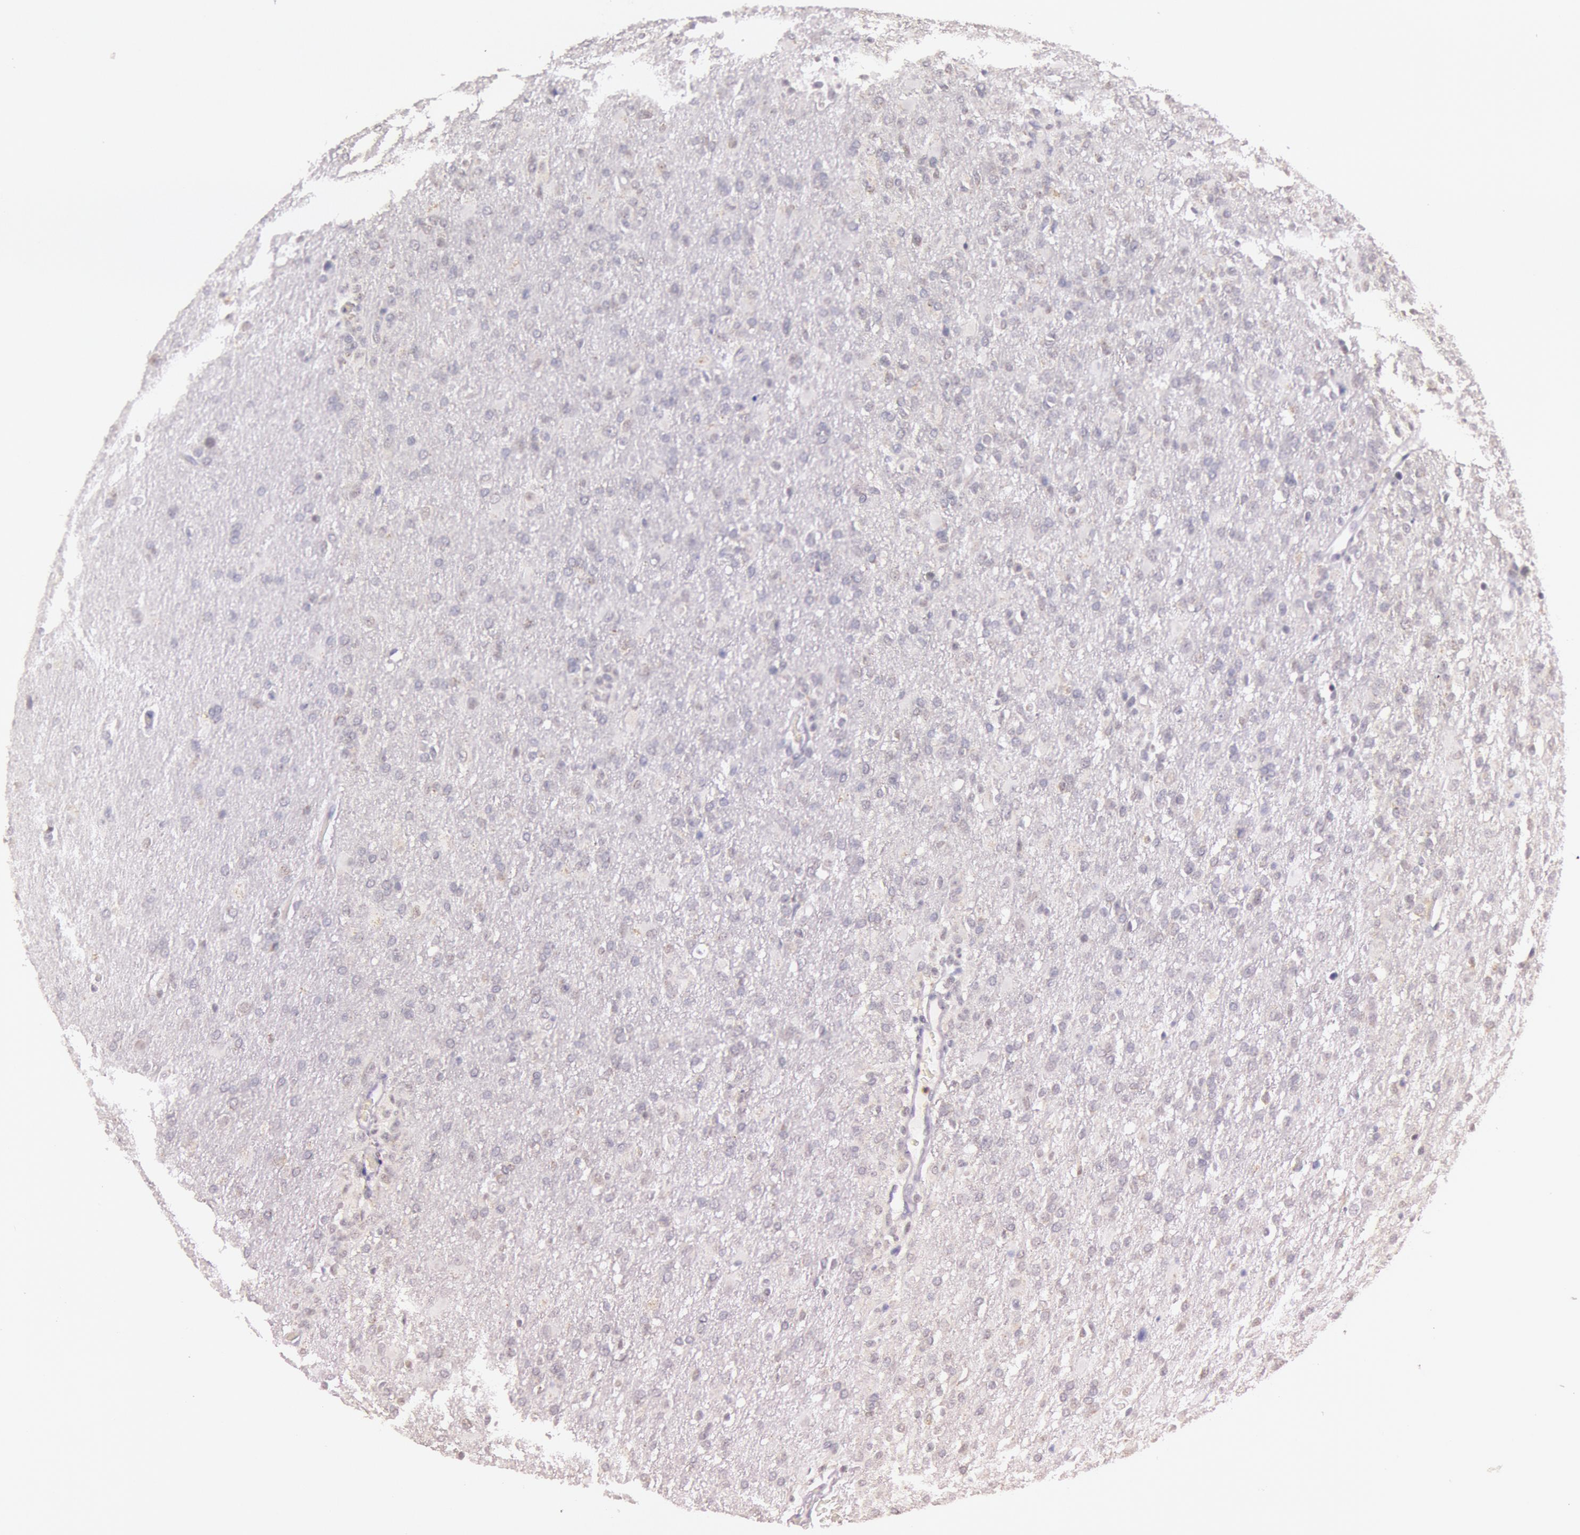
{"staining": {"intensity": "negative", "quantity": "none", "location": "none"}, "tissue": "glioma", "cell_type": "Tumor cells", "image_type": "cancer", "snomed": [{"axis": "morphology", "description": "Glioma, malignant, High grade"}, {"axis": "topography", "description": "Brain"}], "caption": "Tumor cells show no significant protein expression in high-grade glioma (malignant).", "gene": "KDM6A", "patient": {"sex": "male", "age": 68}}